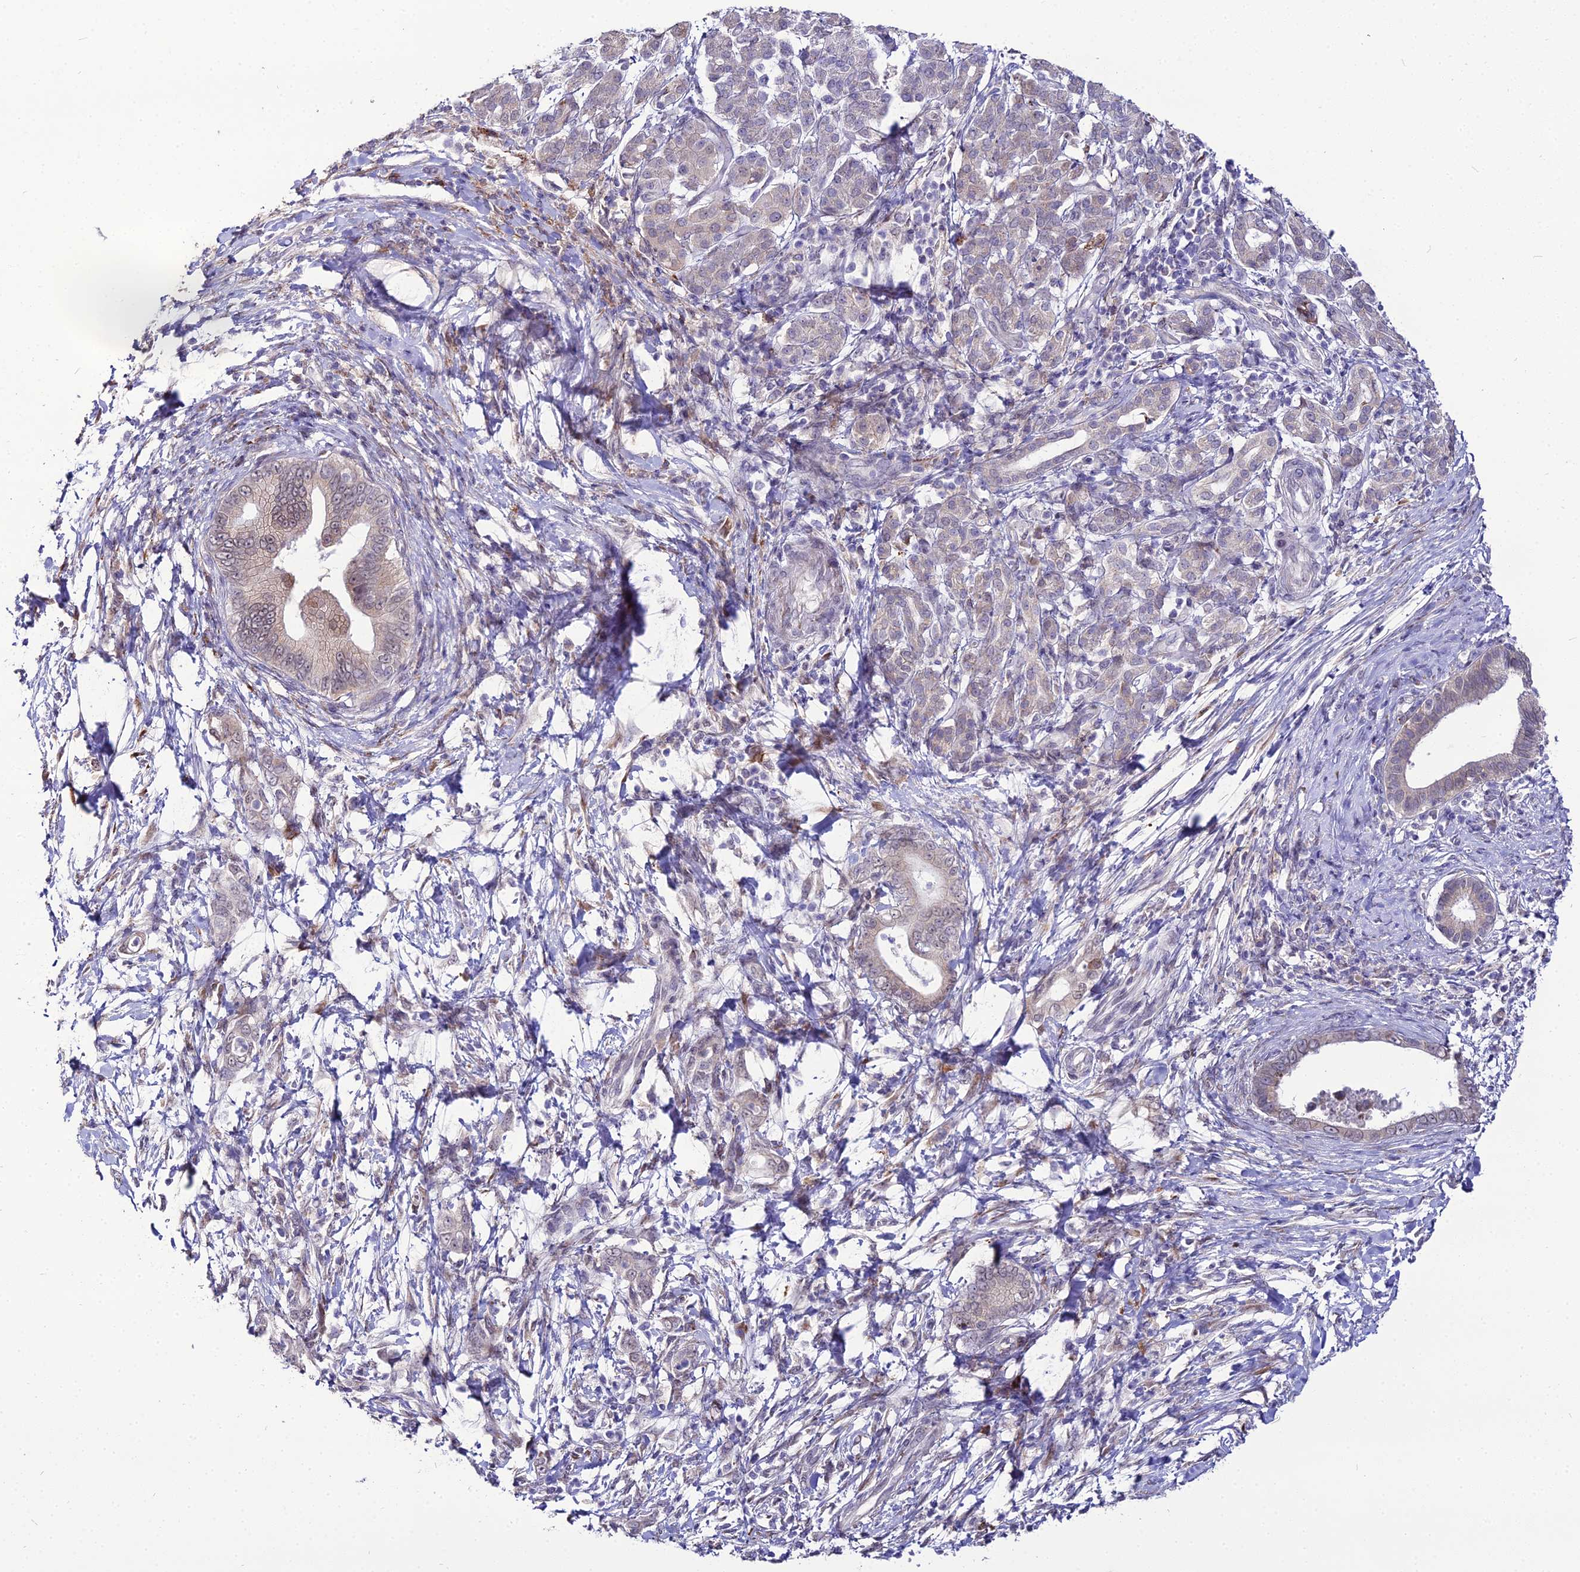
{"staining": {"intensity": "negative", "quantity": "none", "location": "none"}, "tissue": "pancreatic cancer", "cell_type": "Tumor cells", "image_type": "cancer", "snomed": [{"axis": "morphology", "description": "Normal tissue, NOS"}, {"axis": "morphology", "description": "Adenocarcinoma, NOS"}, {"axis": "topography", "description": "Pancreas"}], "caption": "This is a image of immunohistochemistry staining of pancreatic cancer (adenocarcinoma), which shows no staining in tumor cells.", "gene": "TROAP", "patient": {"sex": "female", "age": 55}}